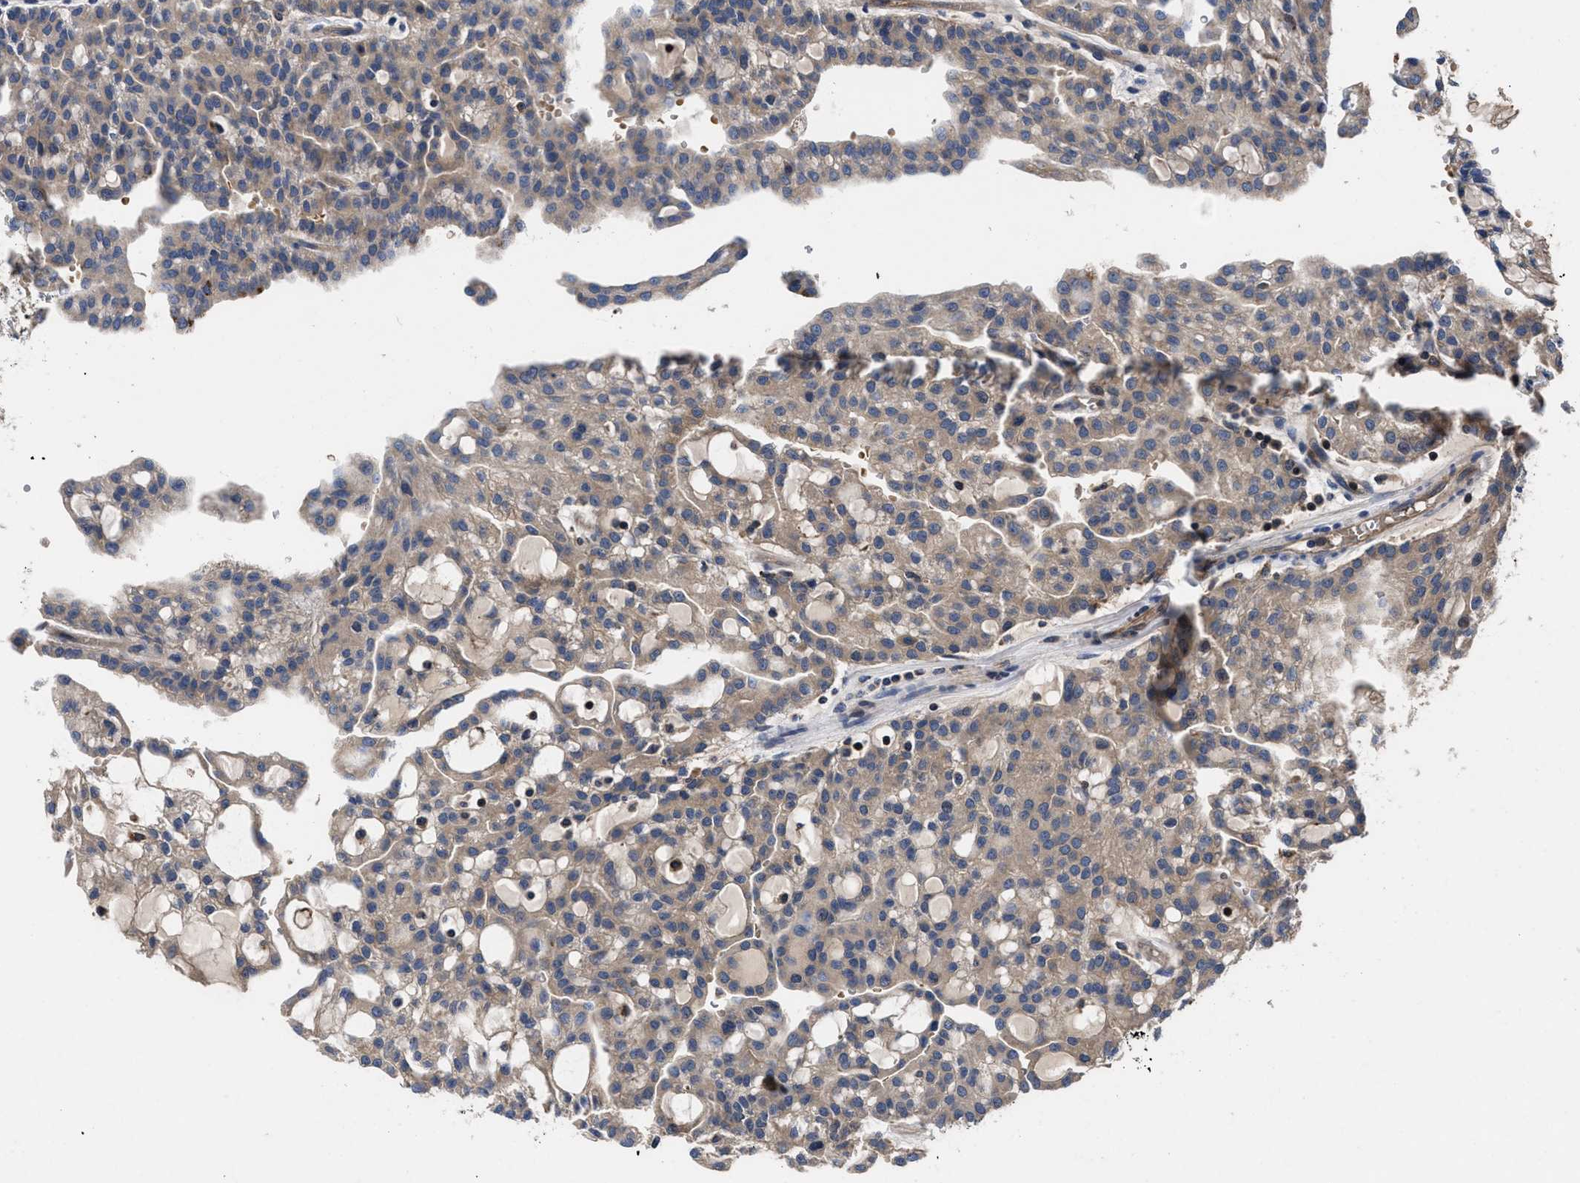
{"staining": {"intensity": "moderate", "quantity": ">75%", "location": "cytoplasmic/membranous"}, "tissue": "renal cancer", "cell_type": "Tumor cells", "image_type": "cancer", "snomed": [{"axis": "morphology", "description": "Adenocarcinoma, NOS"}, {"axis": "topography", "description": "Kidney"}], "caption": "Human renal adenocarcinoma stained with a protein marker shows moderate staining in tumor cells.", "gene": "YBEY", "patient": {"sex": "male", "age": 63}}